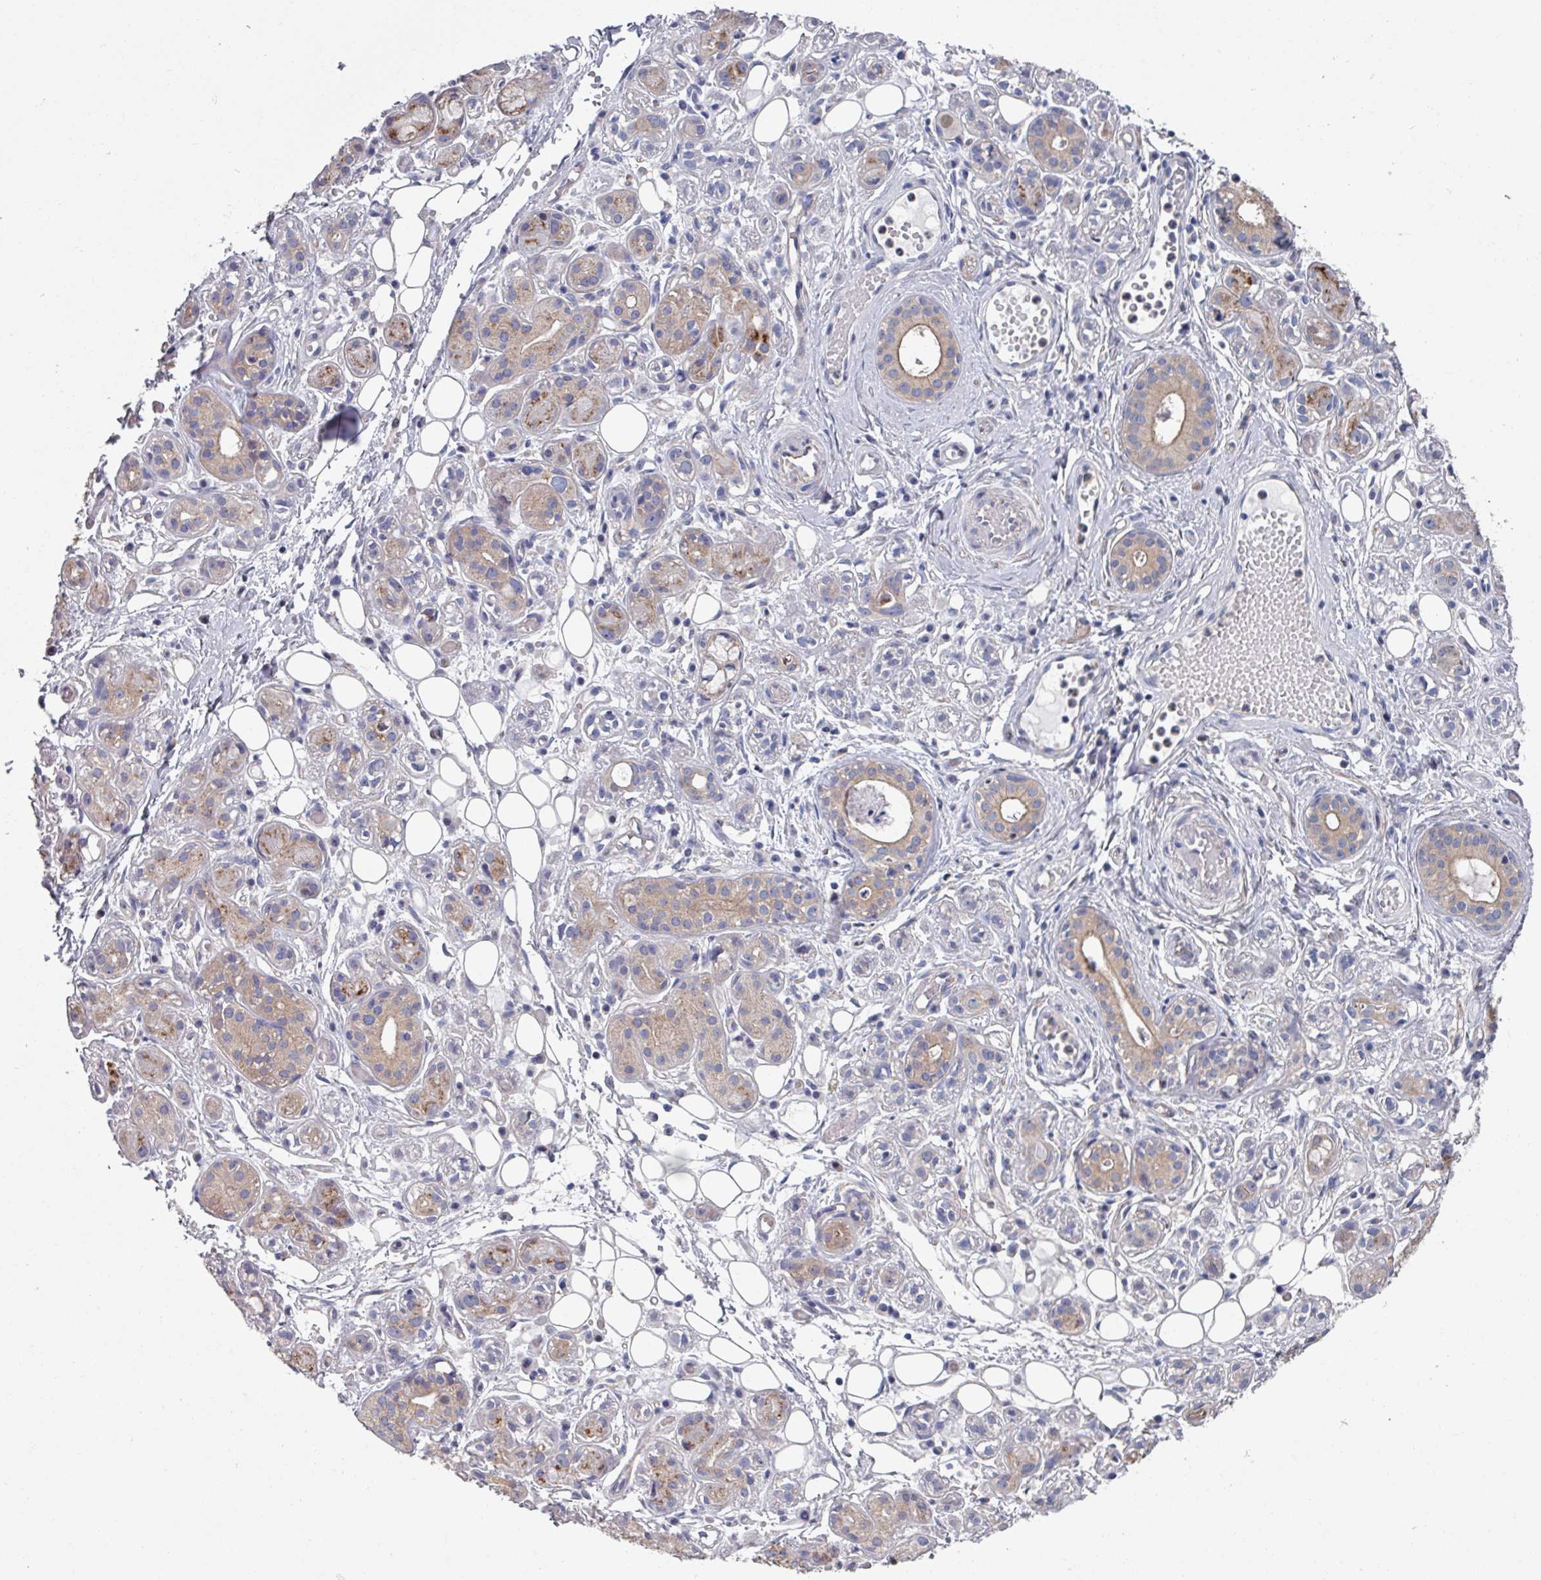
{"staining": {"intensity": "moderate", "quantity": "25%-75%", "location": "cytoplasmic/membranous"}, "tissue": "salivary gland", "cell_type": "Glandular cells", "image_type": "normal", "snomed": [{"axis": "morphology", "description": "Normal tissue, NOS"}, {"axis": "topography", "description": "Salivary gland"}], "caption": "This image demonstrates benign salivary gland stained with IHC to label a protein in brown. The cytoplasmic/membranous of glandular cells show moderate positivity for the protein. Nuclei are counter-stained blue.", "gene": "EFL1", "patient": {"sex": "male", "age": 54}}